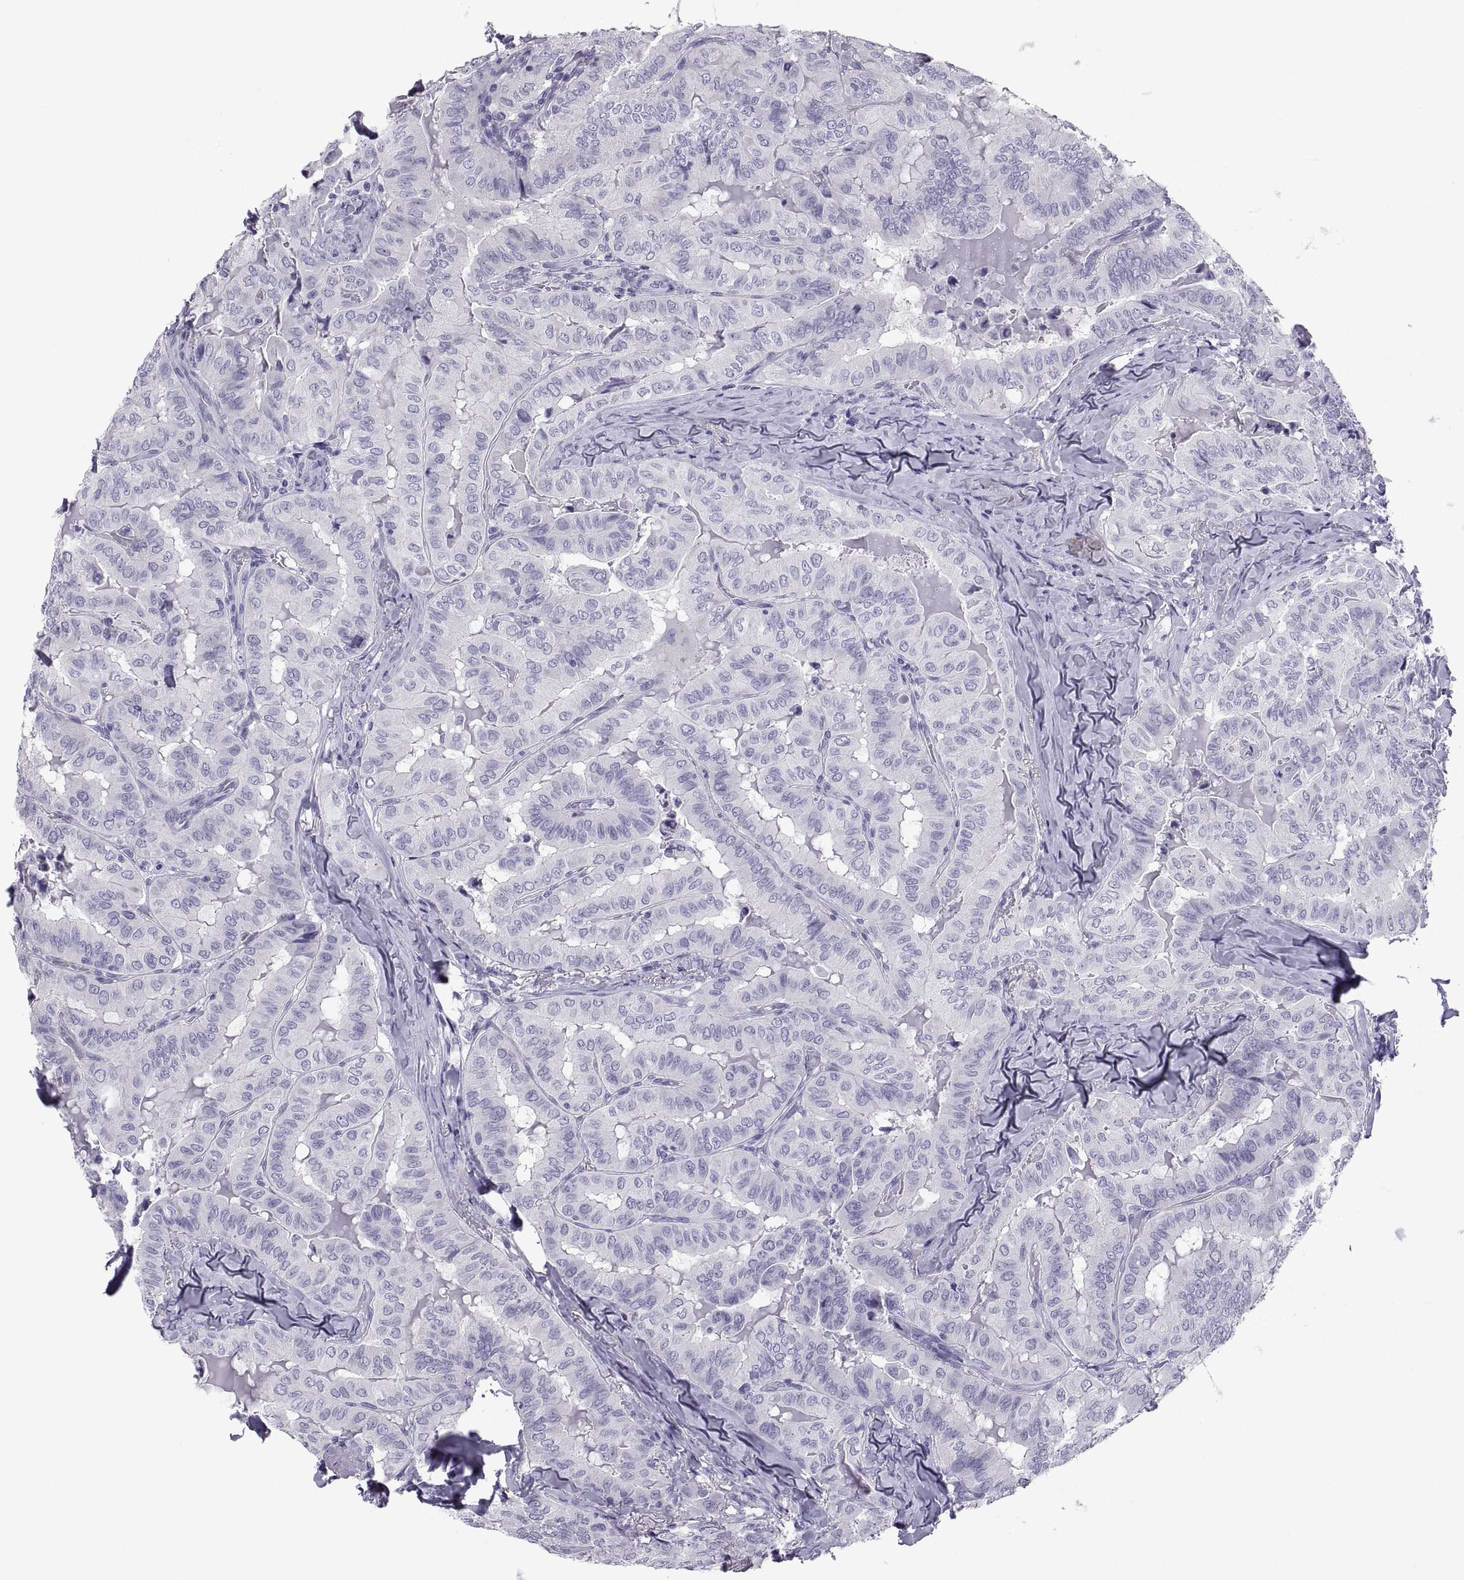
{"staining": {"intensity": "negative", "quantity": "none", "location": "none"}, "tissue": "thyroid cancer", "cell_type": "Tumor cells", "image_type": "cancer", "snomed": [{"axis": "morphology", "description": "Papillary adenocarcinoma, NOS"}, {"axis": "topography", "description": "Thyroid gland"}], "caption": "A photomicrograph of human thyroid cancer (papillary adenocarcinoma) is negative for staining in tumor cells.", "gene": "PCSK1N", "patient": {"sex": "female", "age": 68}}